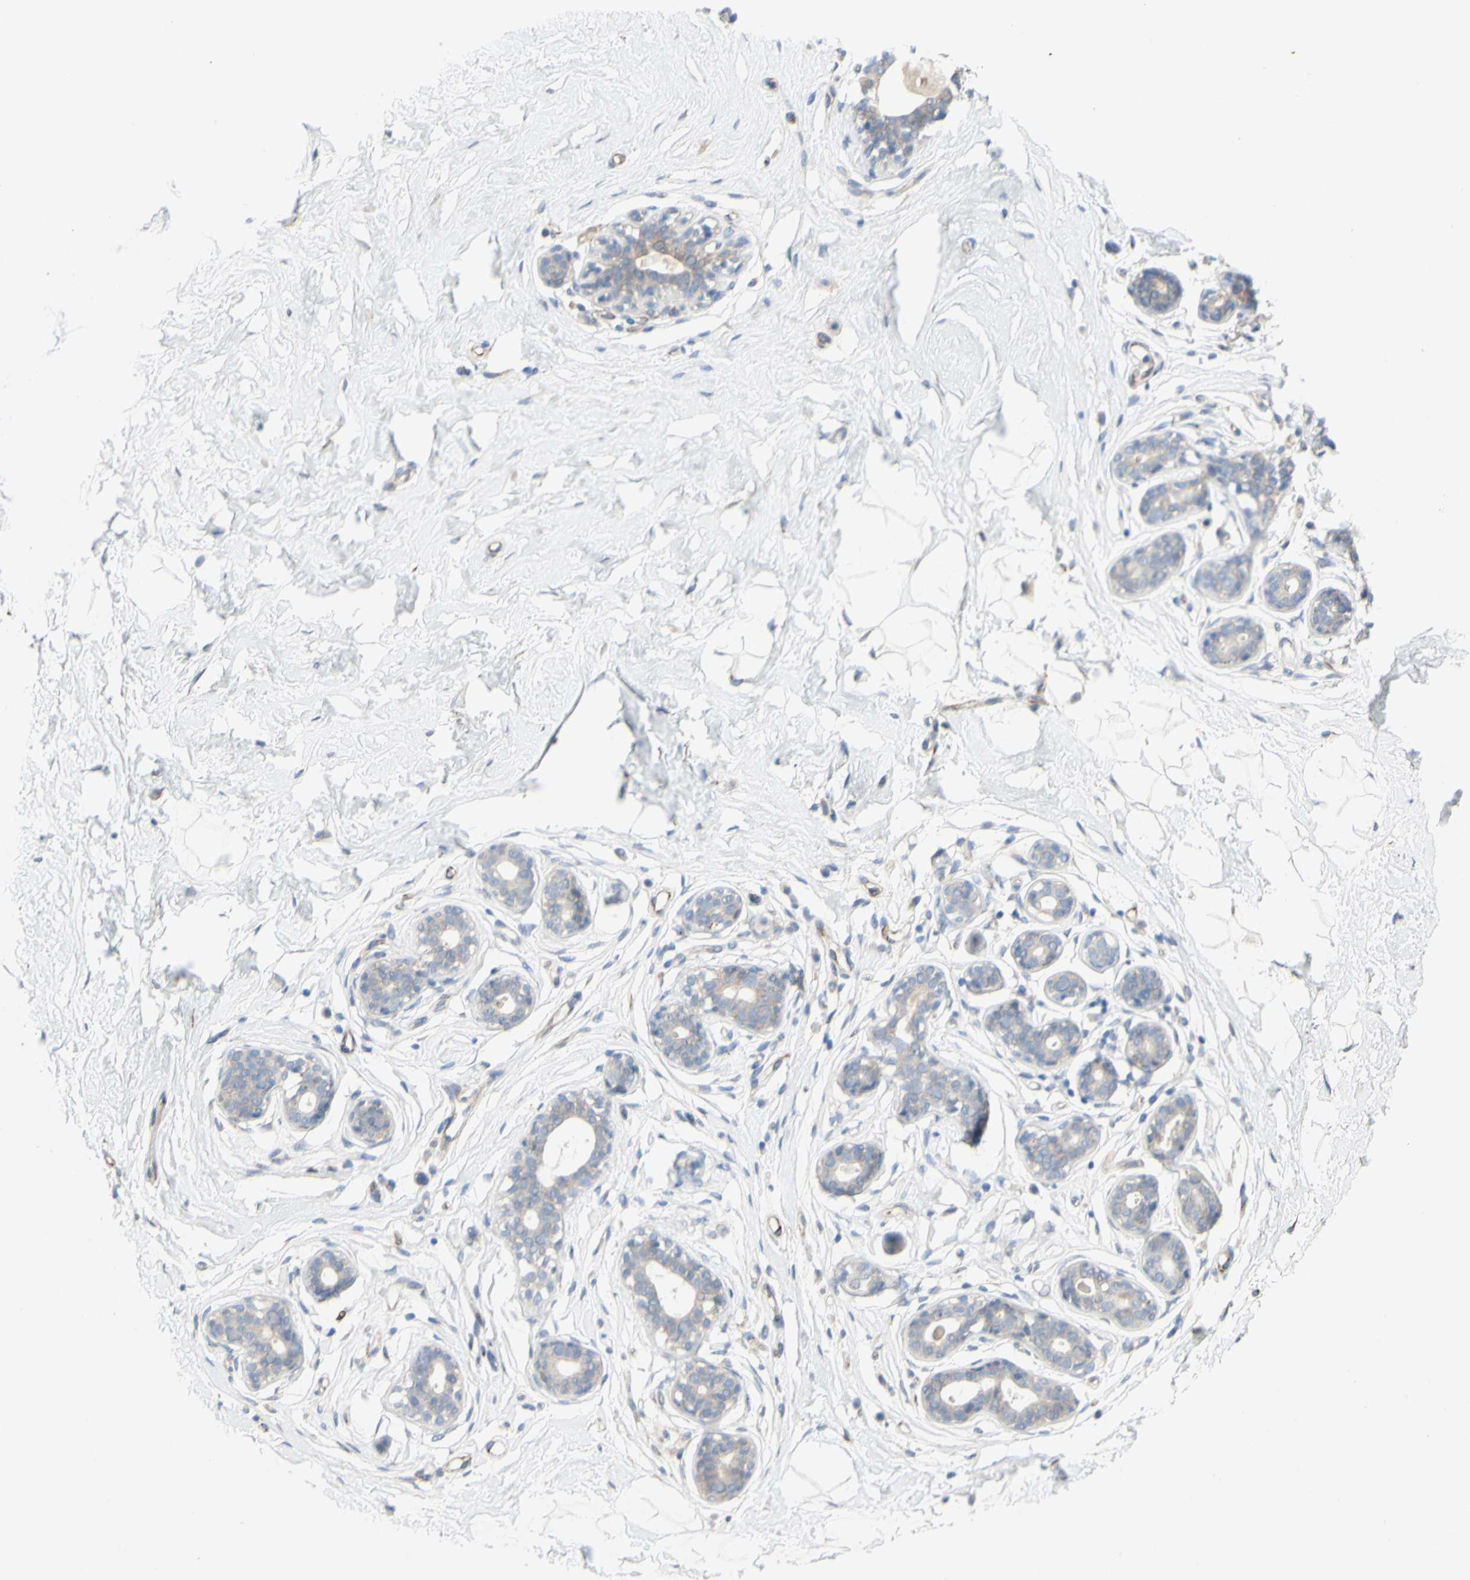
{"staining": {"intensity": "negative", "quantity": "none", "location": "none"}, "tissue": "breast", "cell_type": "Adipocytes", "image_type": "normal", "snomed": [{"axis": "morphology", "description": "Normal tissue, NOS"}, {"axis": "topography", "description": "Breast"}], "caption": "This is an immunohistochemistry (IHC) photomicrograph of normal human breast. There is no positivity in adipocytes.", "gene": "CDCP1", "patient": {"sex": "female", "age": 23}}